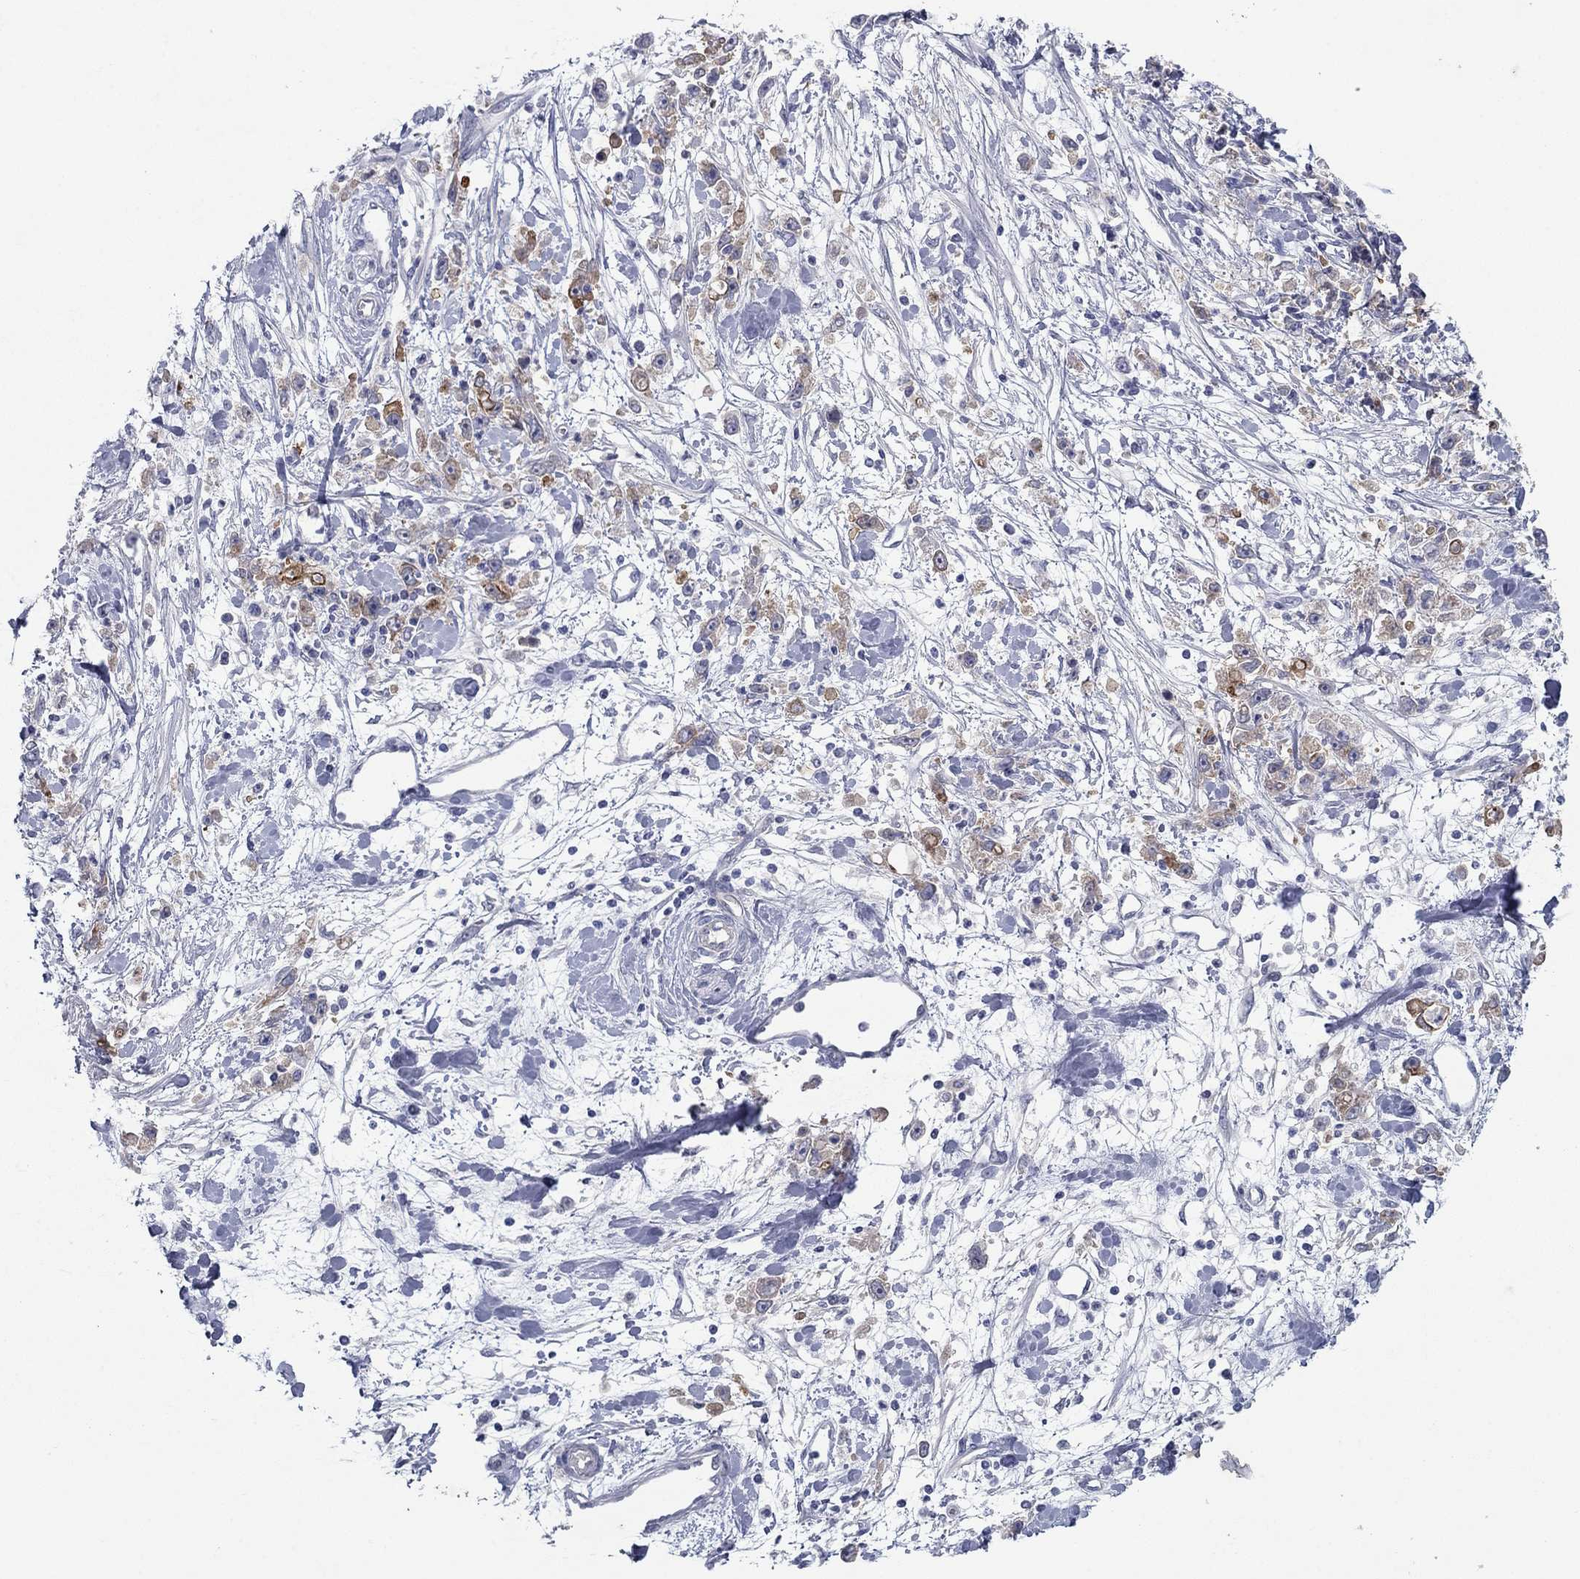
{"staining": {"intensity": "strong", "quantity": "<25%", "location": "cytoplasmic/membranous"}, "tissue": "stomach cancer", "cell_type": "Tumor cells", "image_type": "cancer", "snomed": [{"axis": "morphology", "description": "Adenocarcinoma, NOS"}, {"axis": "topography", "description": "Stomach"}], "caption": "IHC (DAB) staining of stomach cancer (adenocarcinoma) shows strong cytoplasmic/membranous protein expression in about <25% of tumor cells. The staining was performed using DAB to visualize the protein expression in brown, while the nuclei were stained in blue with hematoxylin (Magnification: 20x).", "gene": "PLS1", "patient": {"sex": "female", "age": 59}}